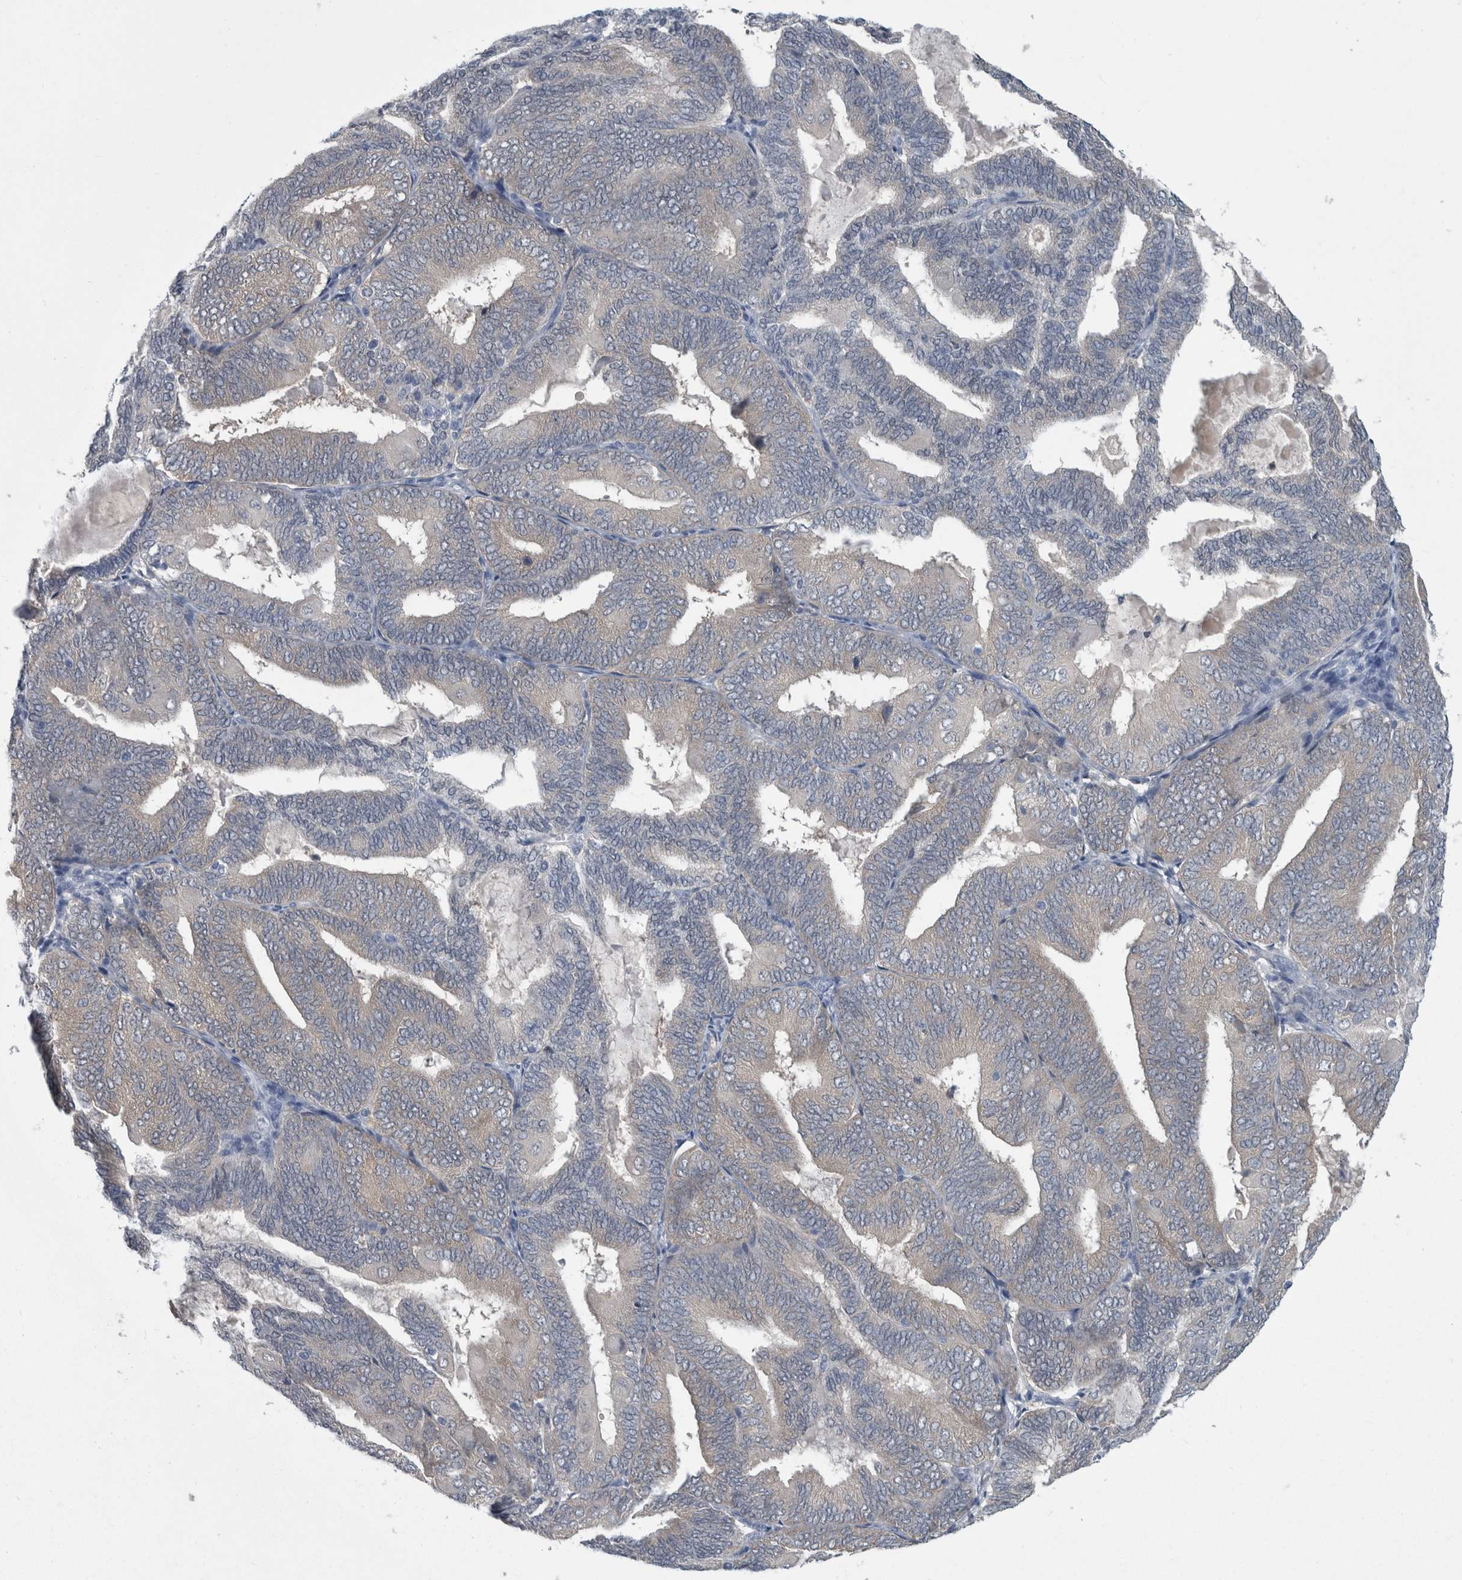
{"staining": {"intensity": "negative", "quantity": "none", "location": "none"}, "tissue": "endometrial cancer", "cell_type": "Tumor cells", "image_type": "cancer", "snomed": [{"axis": "morphology", "description": "Adenocarcinoma, NOS"}, {"axis": "topography", "description": "Endometrium"}], "caption": "This is a histopathology image of immunohistochemistry staining of adenocarcinoma (endometrial), which shows no staining in tumor cells. Brightfield microscopy of immunohistochemistry stained with DAB (3,3'-diaminobenzidine) (brown) and hematoxylin (blue), captured at high magnification.", "gene": "FAM83H", "patient": {"sex": "female", "age": 81}}